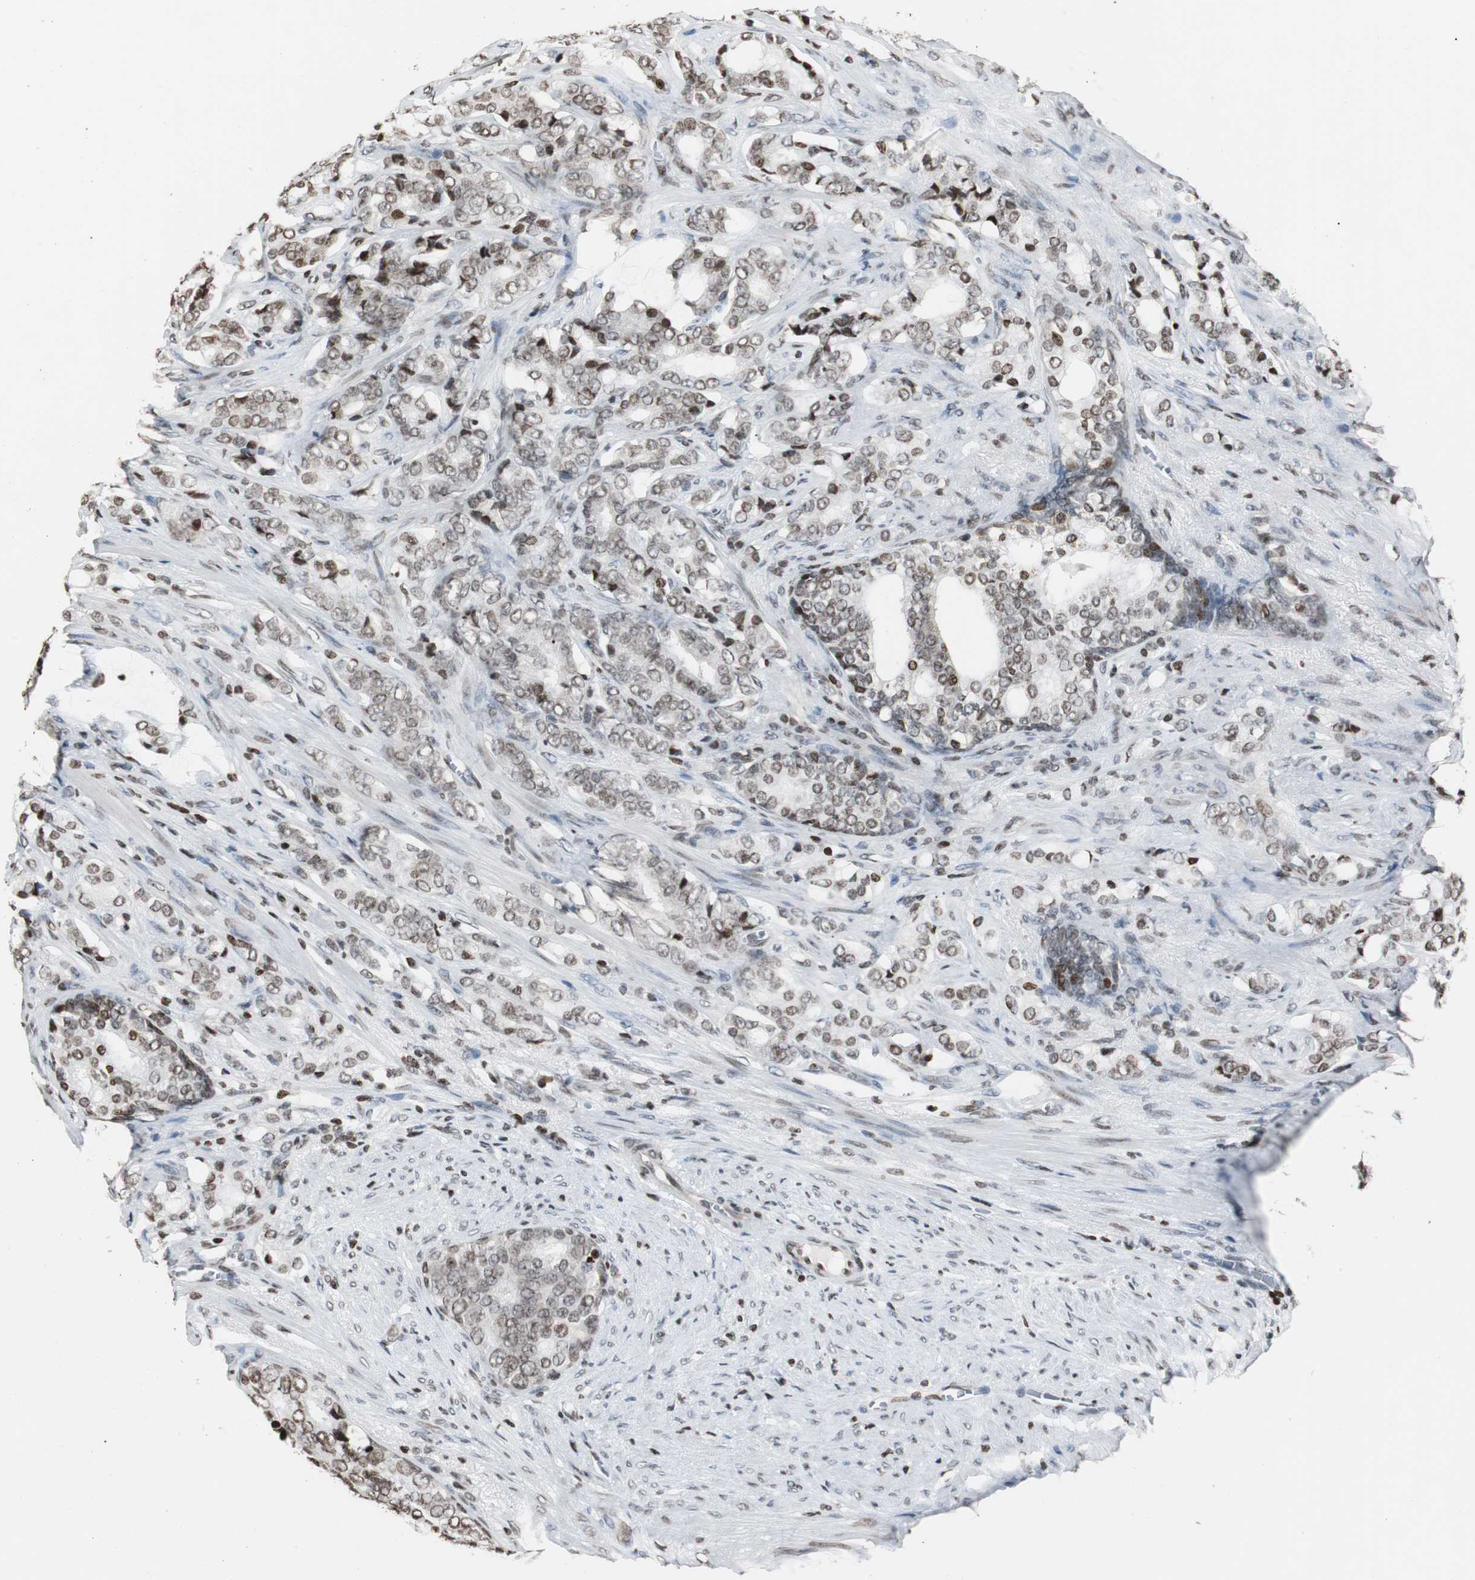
{"staining": {"intensity": "moderate", "quantity": ">75%", "location": "nuclear"}, "tissue": "prostate cancer", "cell_type": "Tumor cells", "image_type": "cancer", "snomed": [{"axis": "morphology", "description": "Adenocarcinoma, Low grade"}, {"axis": "topography", "description": "Prostate"}], "caption": "An image showing moderate nuclear staining in about >75% of tumor cells in prostate adenocarcinoma (low-grade), as visualized by brown immunohistochemical staining.", "gene": "PAXIP1", "patient": {"sex": "male", "age": 58}}